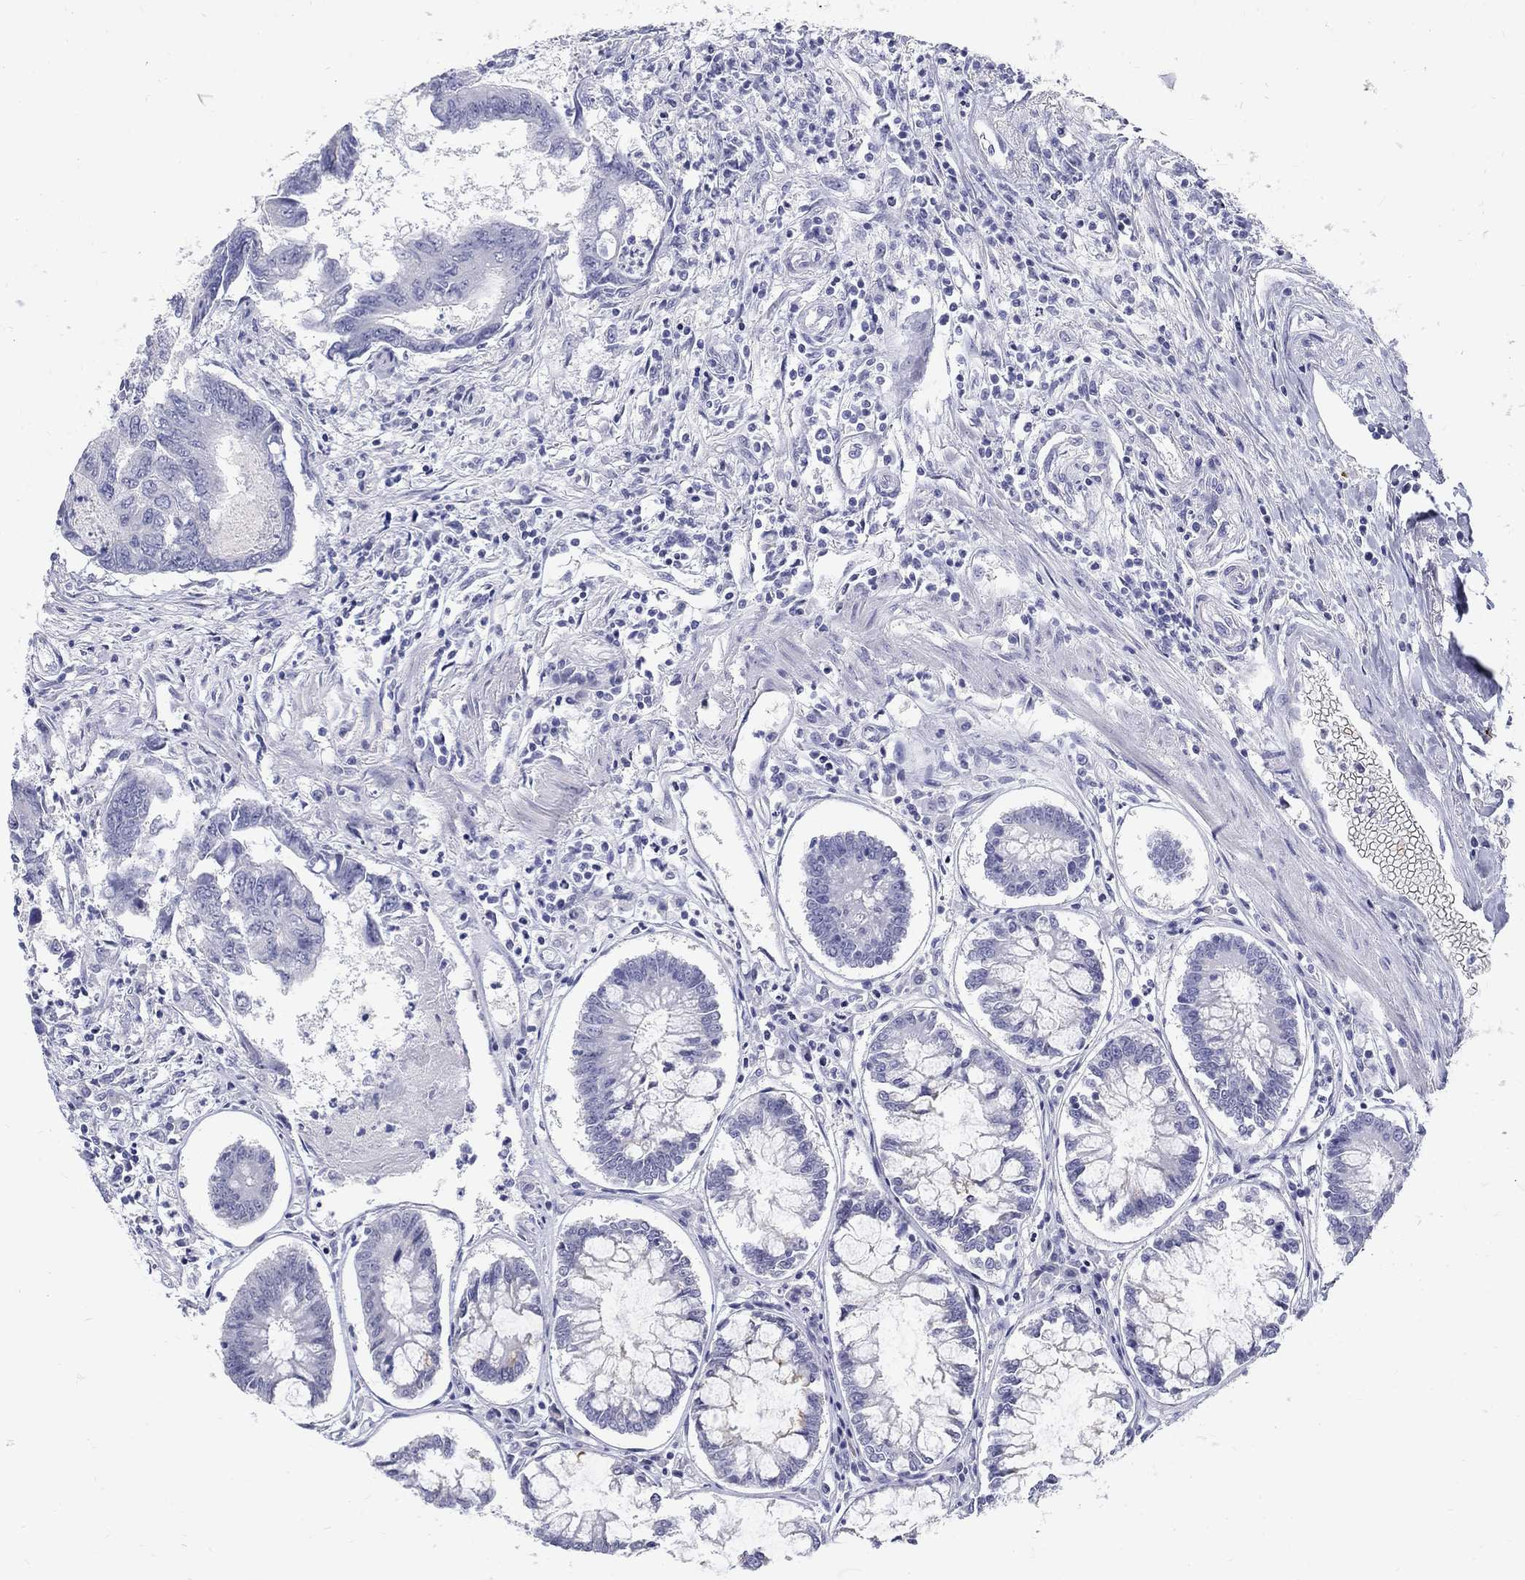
{"staining": {"intensity": "negative", "quantity": "none", "location": "none"}, "tissue": "colorectal cancer", "cell_type": "Tumor cells", "image_type": "cancer", "snomed": [{"axis": "morphology", "description": "Adenocarcinoma, NOS"}, {"axis": "topography", "description": "Colon"}], "caption": "This photomicrograph is of colorectal cancer (adenocarcinoma) stained with immunohistochemistry (IHC) to label a protein in brown with the nuclei are counter-stained blue. There is no positivity in tumor cells.", "gene": "MAGEB6", "patient": {"sex": "female", "age": 65}}